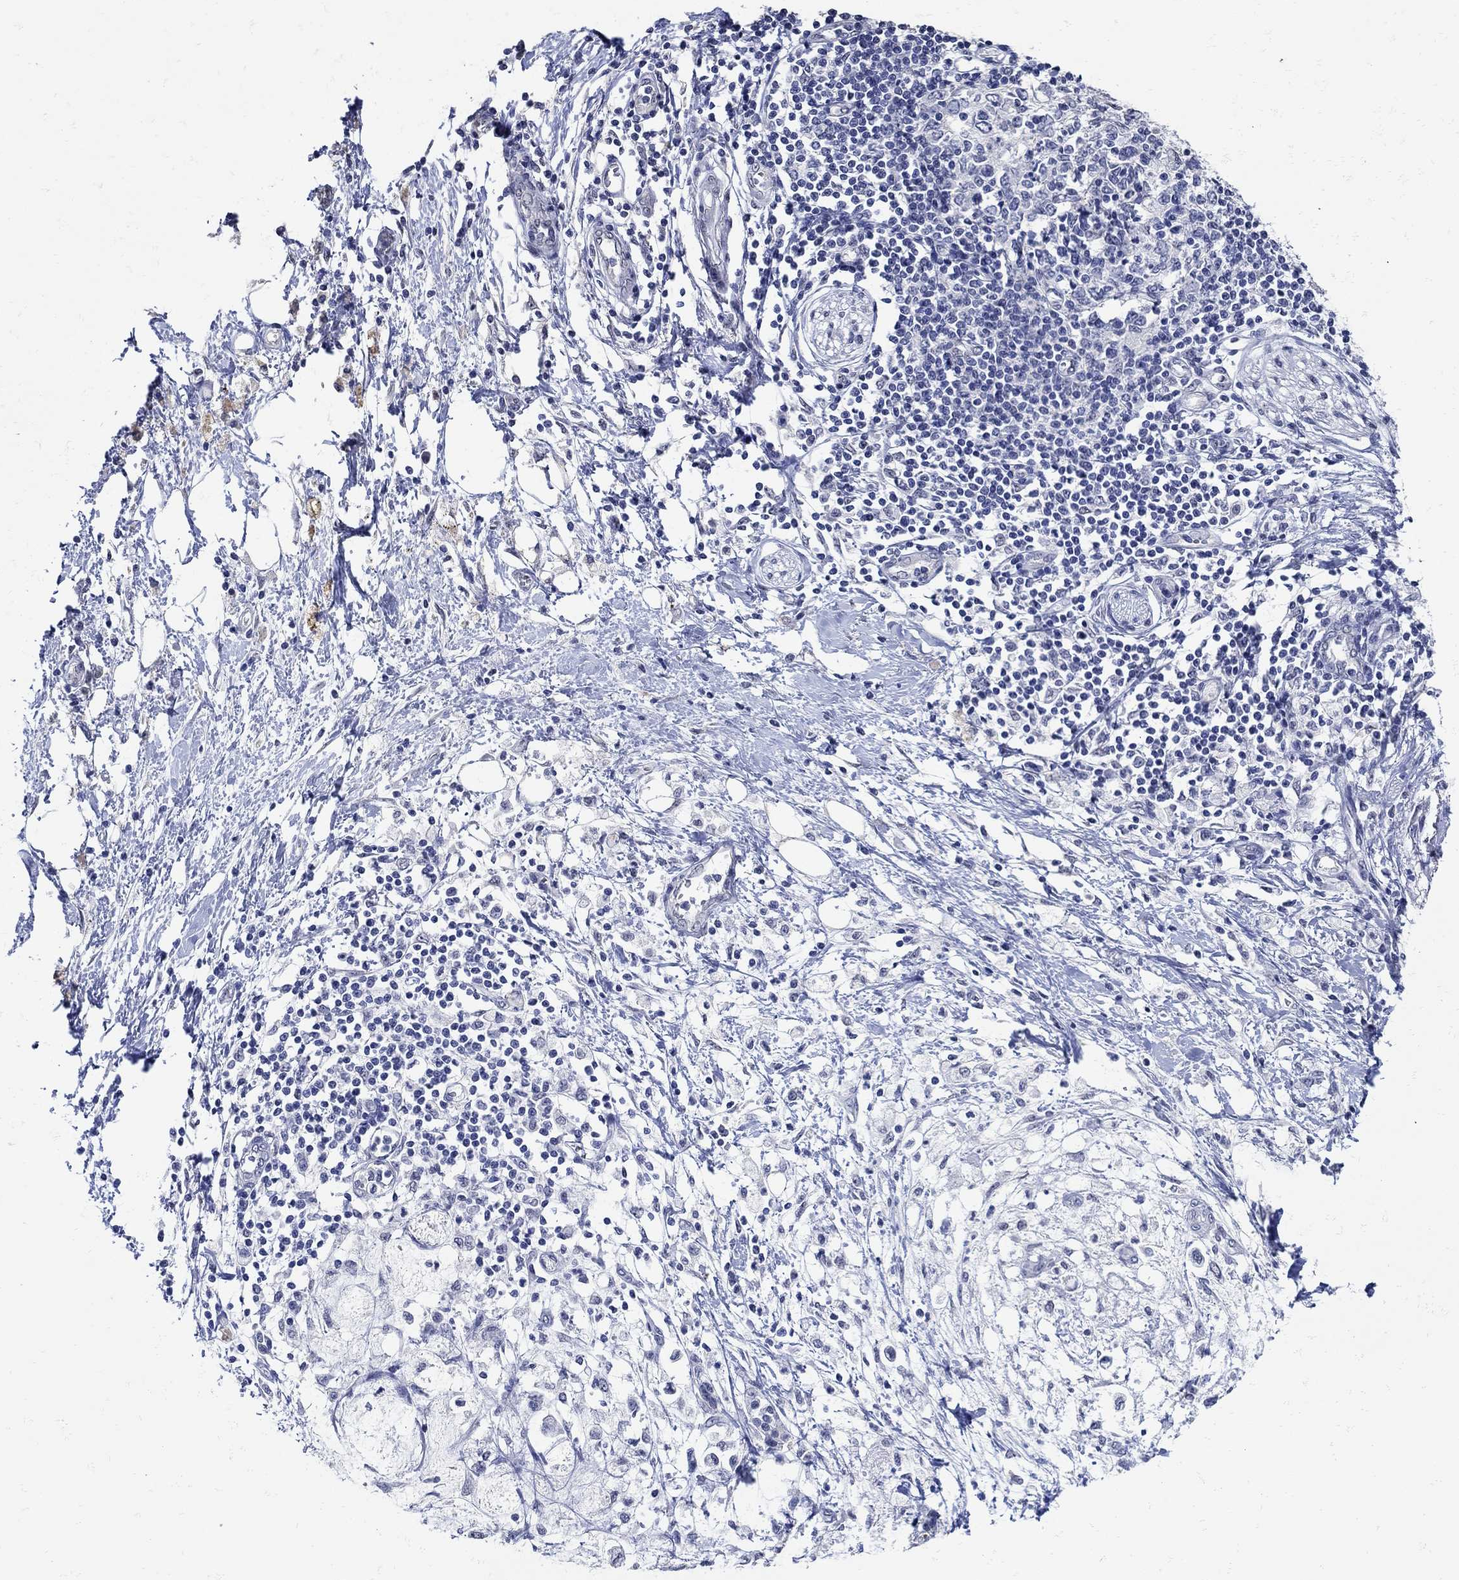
{"staining": {"intensity": "negative", "quantity": "none", "location": "none"}, "tissue": "pancreatic cancer", "cell_type": "Tumor cells", "image_type": "cancer", "snomed": [{"axis": "morphology", "description": "Normal tissue, NOS"}, {"axis": "morphology", "description": "Adenocarcinoma, NOS"}, {"axis": "topography", "description": "Pancreas"}, {"axis": "topography", "description": "Duodenum"}], "caption": "The immunohistochemistry (IHC) image has no significant expression in tumor cells of pancreatic cancer tissue. (Immunohistochemistry (ihc), brightfield microscopy, high magnification).", "gene": "KCNN3", "patient": {"sex": "female", "age": 60}}